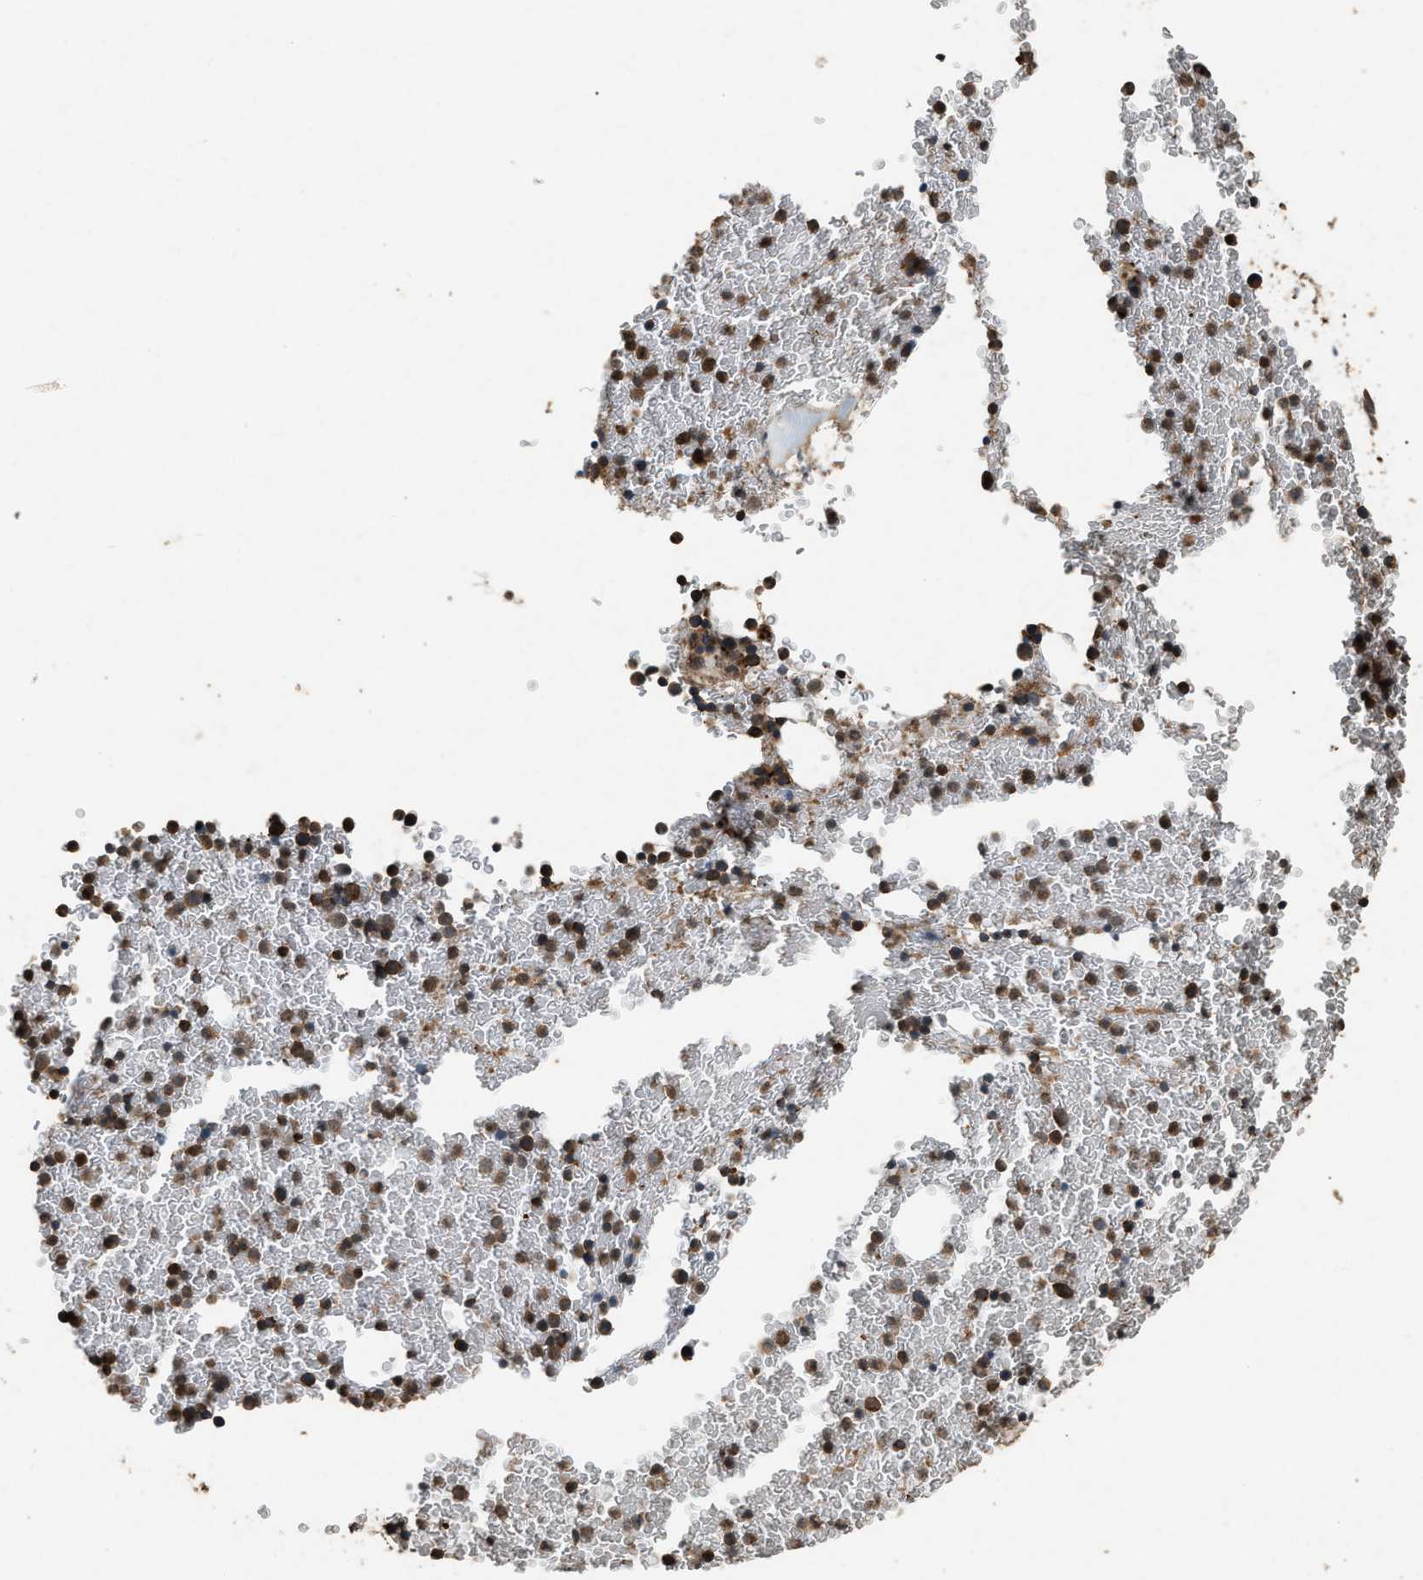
{"staining": {"intensity": "moderate", "quantity": ">75%", "location": "cytoplasmic/membranous"}, "tissue": "bone marrow", "cell_type": "Hematopoietic cells", "image_type": "normal", "snomed": [{"axis": "morphology", "description": "Normal tissue, NOS"}, {"axis": "morphology", "description": "Inflammation, NOS"}, {"axis": "topography", "description": "Bone marrow"}], "caption": "This histopathology image displays immunohistochemistry staining of unremarkable human bone marrow, with medium moderate cytoplasmic/membranous expression in about >75% of hematopoietic cells.", "gene": "PSMD1", "patient": {"sex": "female", "age": 17}}